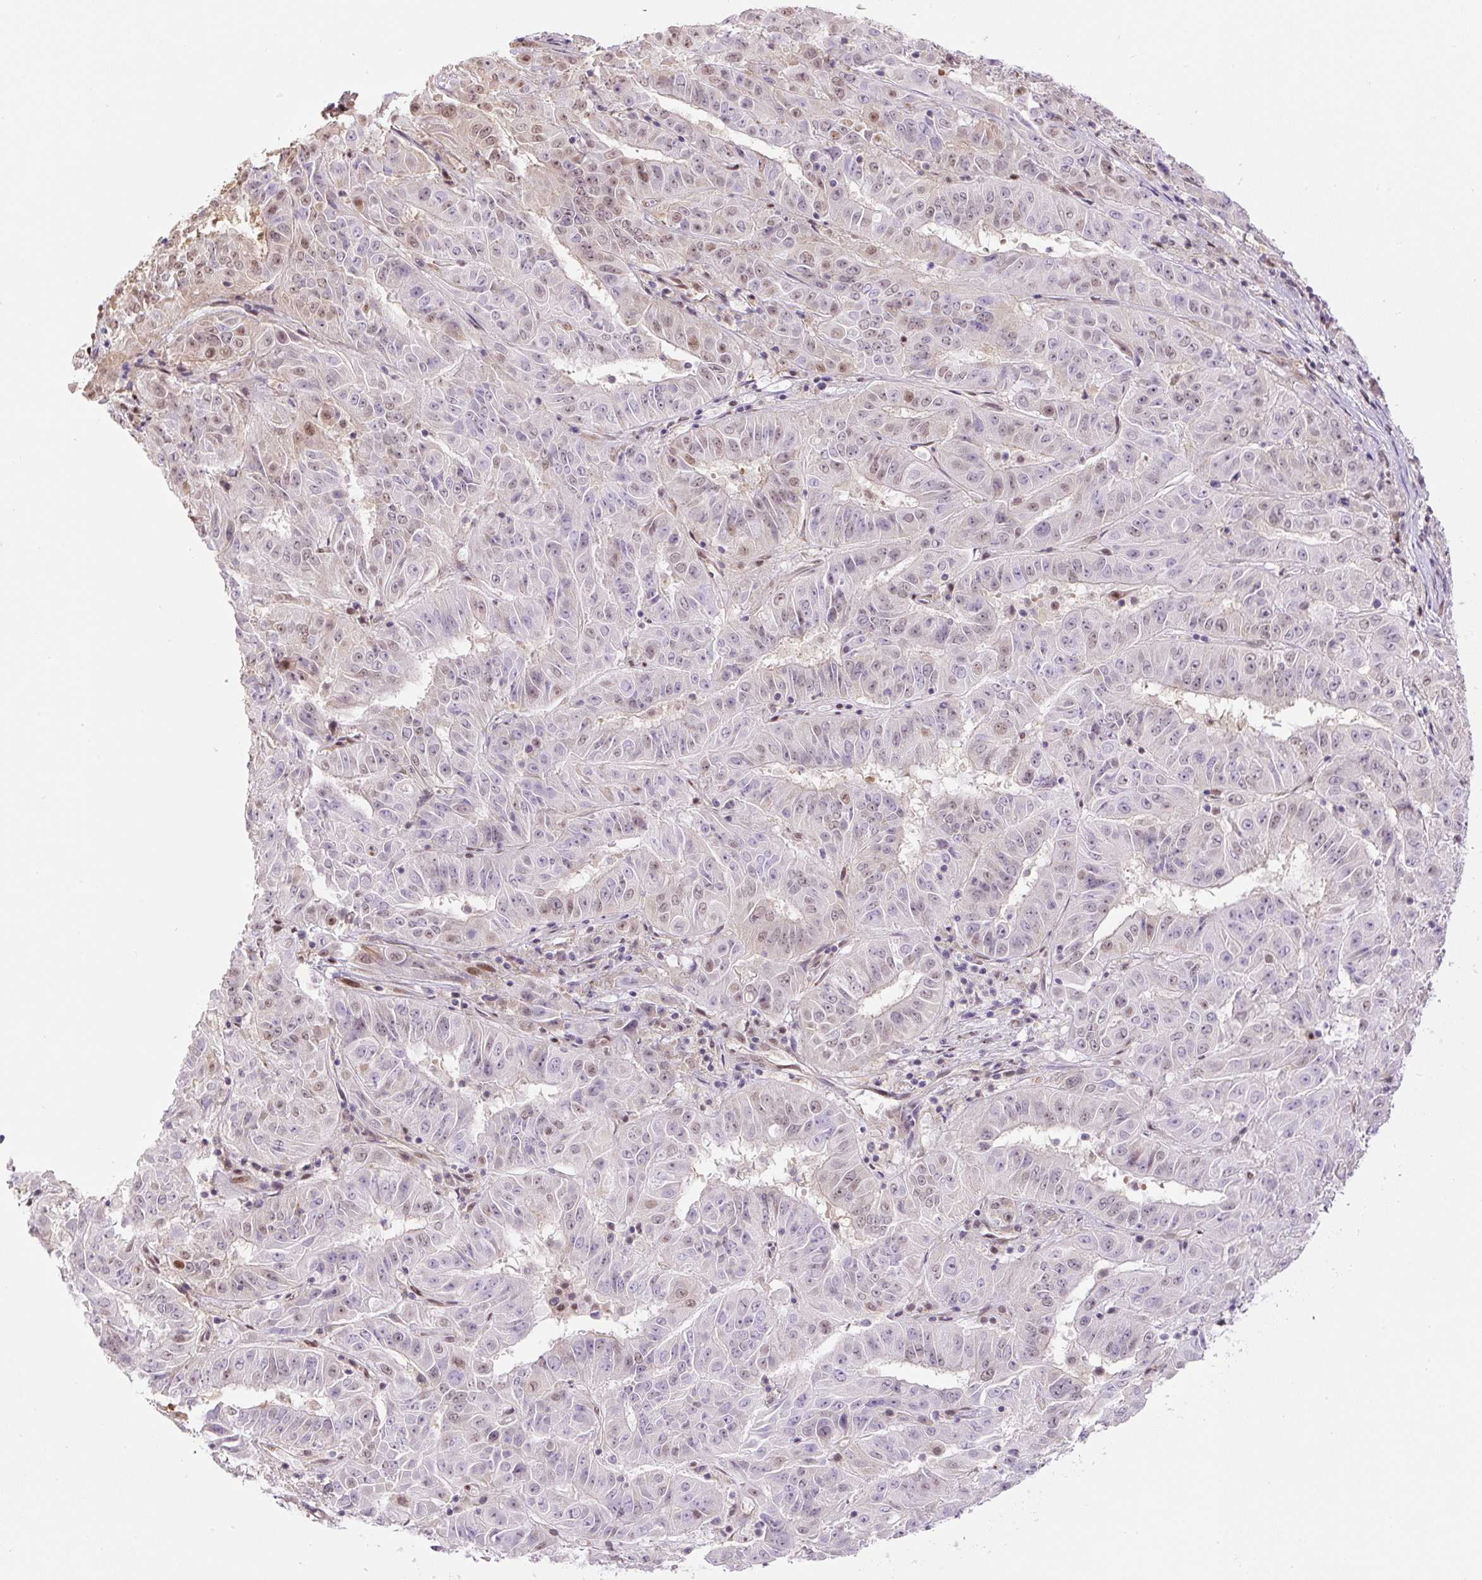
{"staining": {"intensity": "moderate", "quantity": "25%-75%", "location": "nuclear"}, "tissue": "pancreatic cancer", "cell_type": "Tumor cells", "image_type": "cancer", "snomed": [{"axis": "morphology", "description": "Adenocarcinoma, NOS"}, {"axis": "topography", "description": "Pancreas"}], "caption": "Human pancreatic adenocarcinoma stained with a protein marker shows moderate staining in tumor cells.", "gene": "TCFL5", "patient": {"sex": "male", "age": 63}}